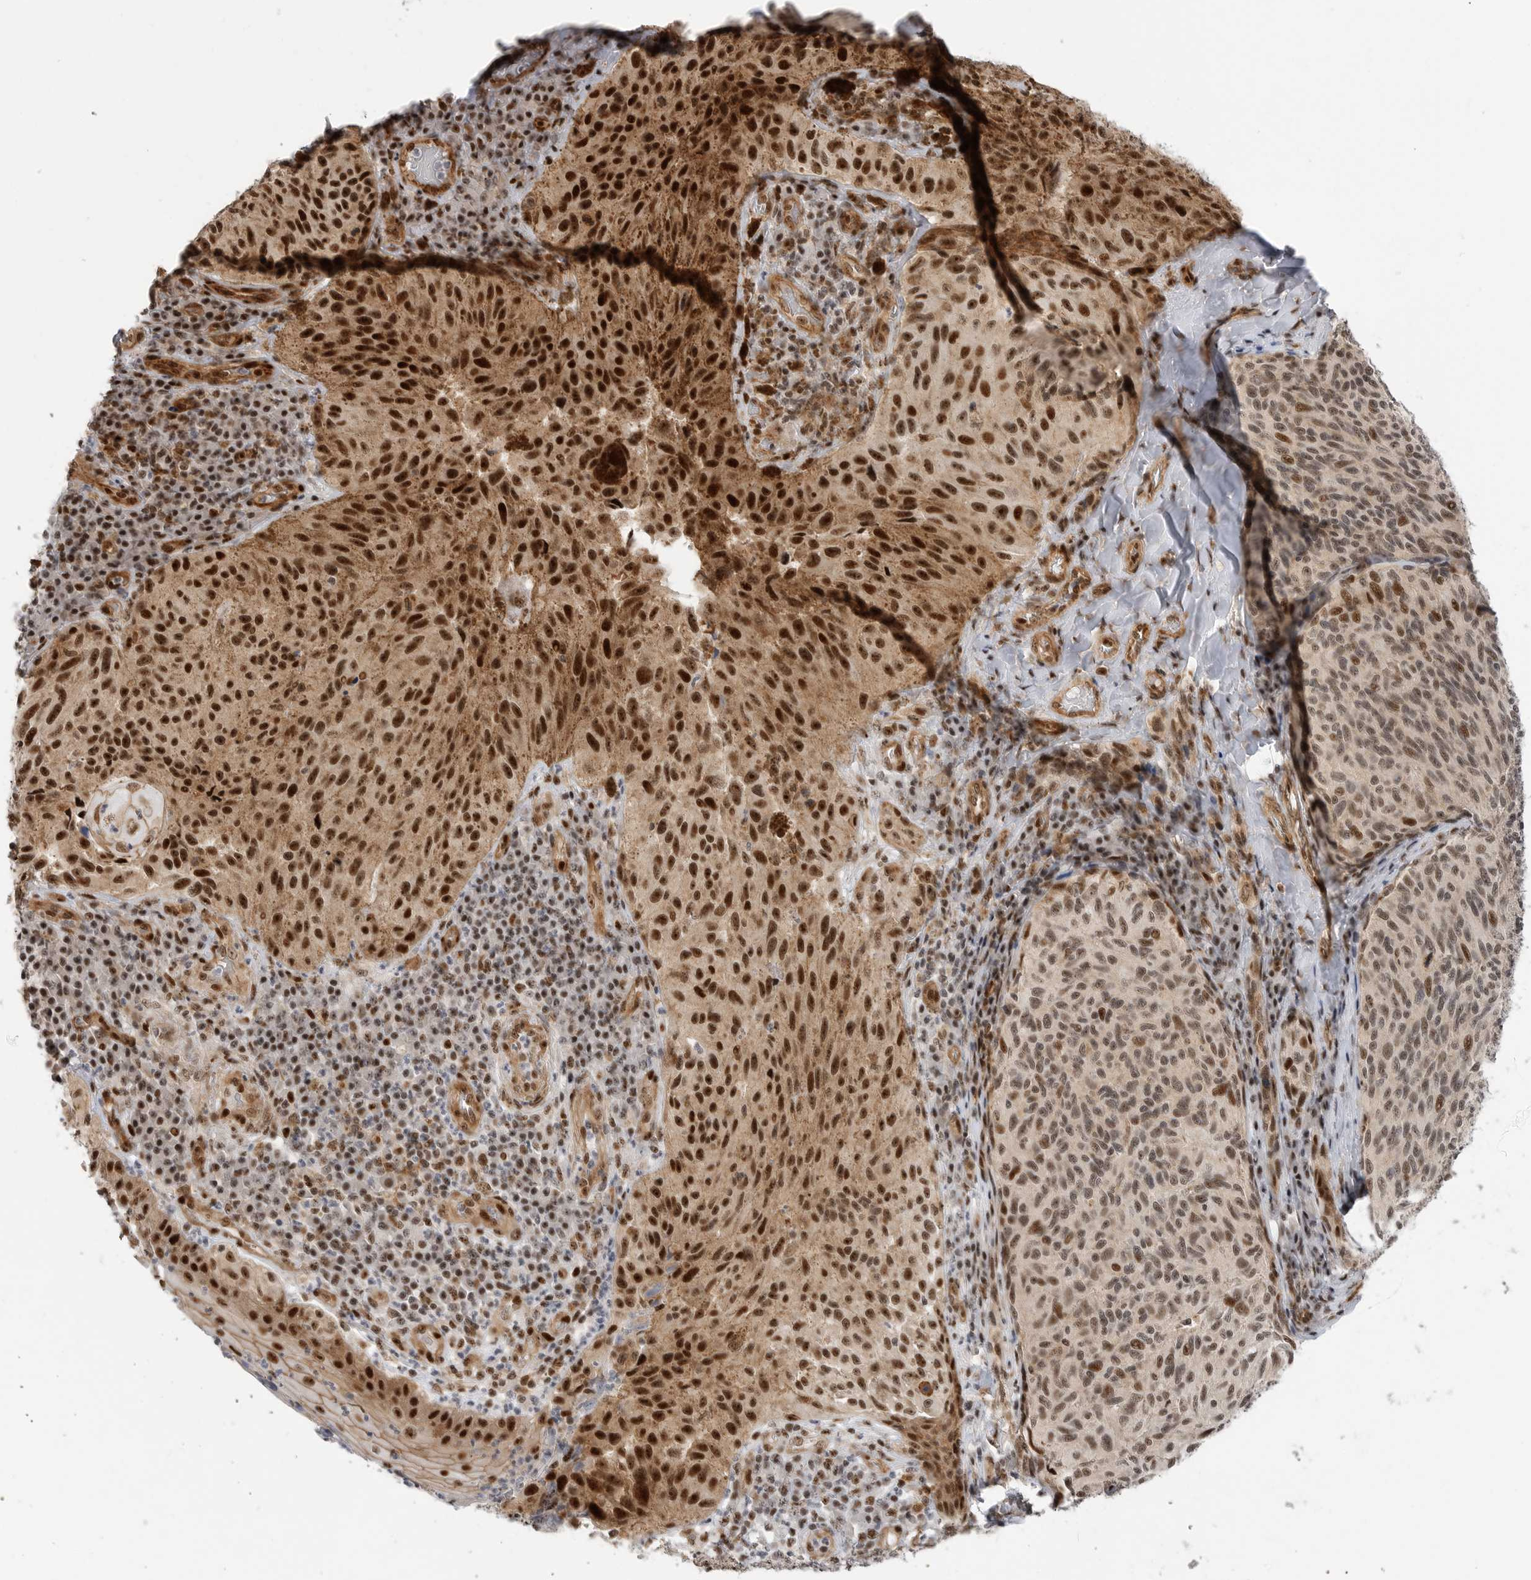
{"staining": {"intensity": "strong", "quantity": ">75%", "location": "cytoplasmic/membranous,nuclear"}, "tissue": "melanoma", "cell_type": "Tumor cells", "image_type": "cancer", "snomed": [{"axis": "morphology", "description": "Malignant melanoma, NOS"}, {"axis": "topography", "description": "Skin"}], "caption": "Tumor cells display high levels of strong cytoplasmic/membranous and nuclear staining in approximately >75% of cells in human melanoma.", "gene": "GPATCH2", "patient": {"sex": "female", "age": 73}}